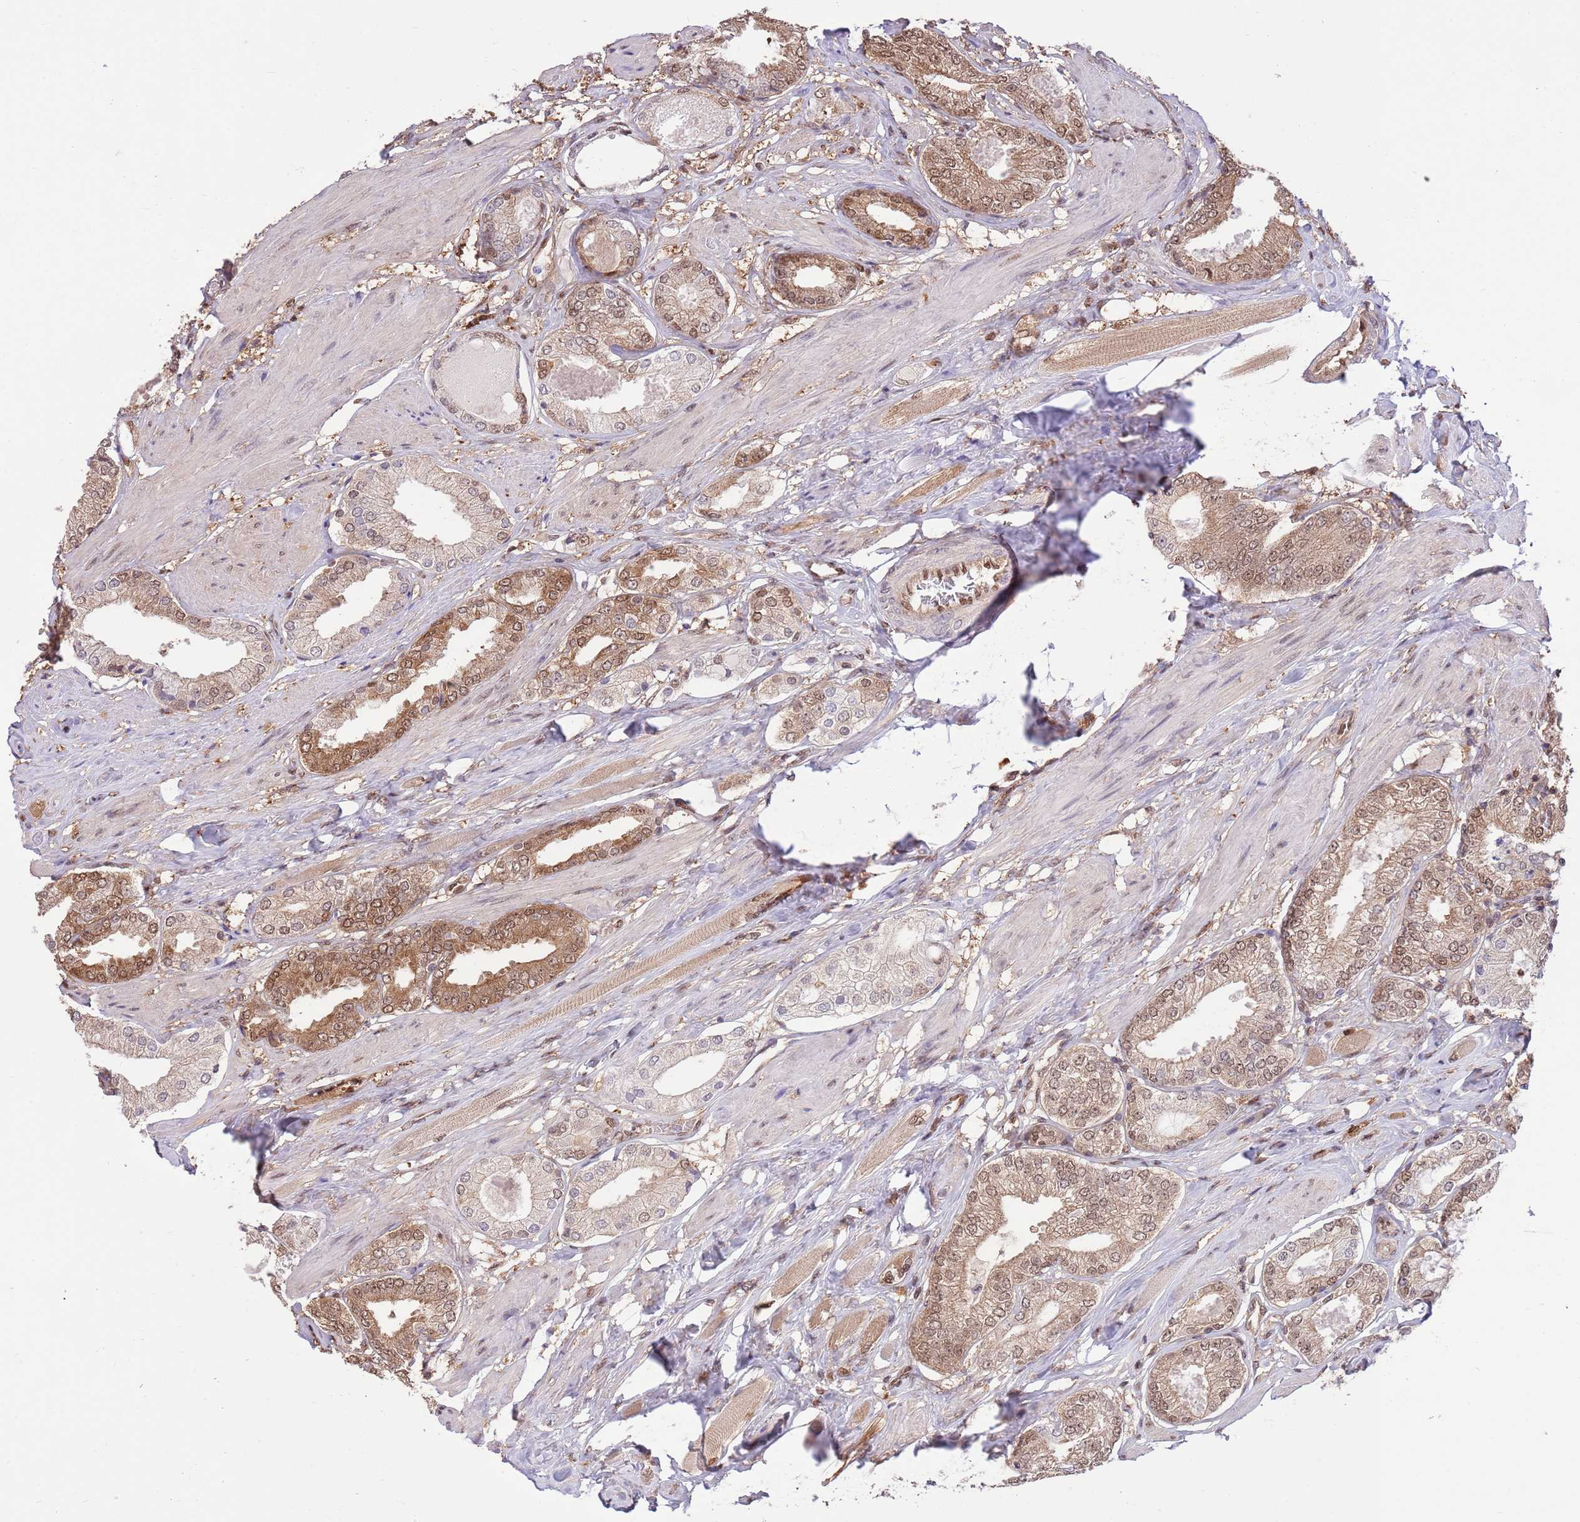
{"staining": {"intensity": "moderate", "quantity": "25%-75%", "location": "cytoplasmic/membranous,nuclear"}, "tissue": "prostate cancer", "cell_type": "Tumor cells", "image_type": "cancer", "snomed": [{"axis": "morphology", "description": "Adenocarcinoma, High grade"}, {"axis": "topography", "description": "Prostate and seminal vesicle, NOS"}], "caption": "Brown immunohistochemical staining in human prostate adenocarcinoma (high-grade) reveals moderate cytoplasmic/membranous and nuclear positivity in approximately 25%-75% of tumor cells.", "gene": "NSFL1C", "patient": {"sex": "male", "age": 64}}